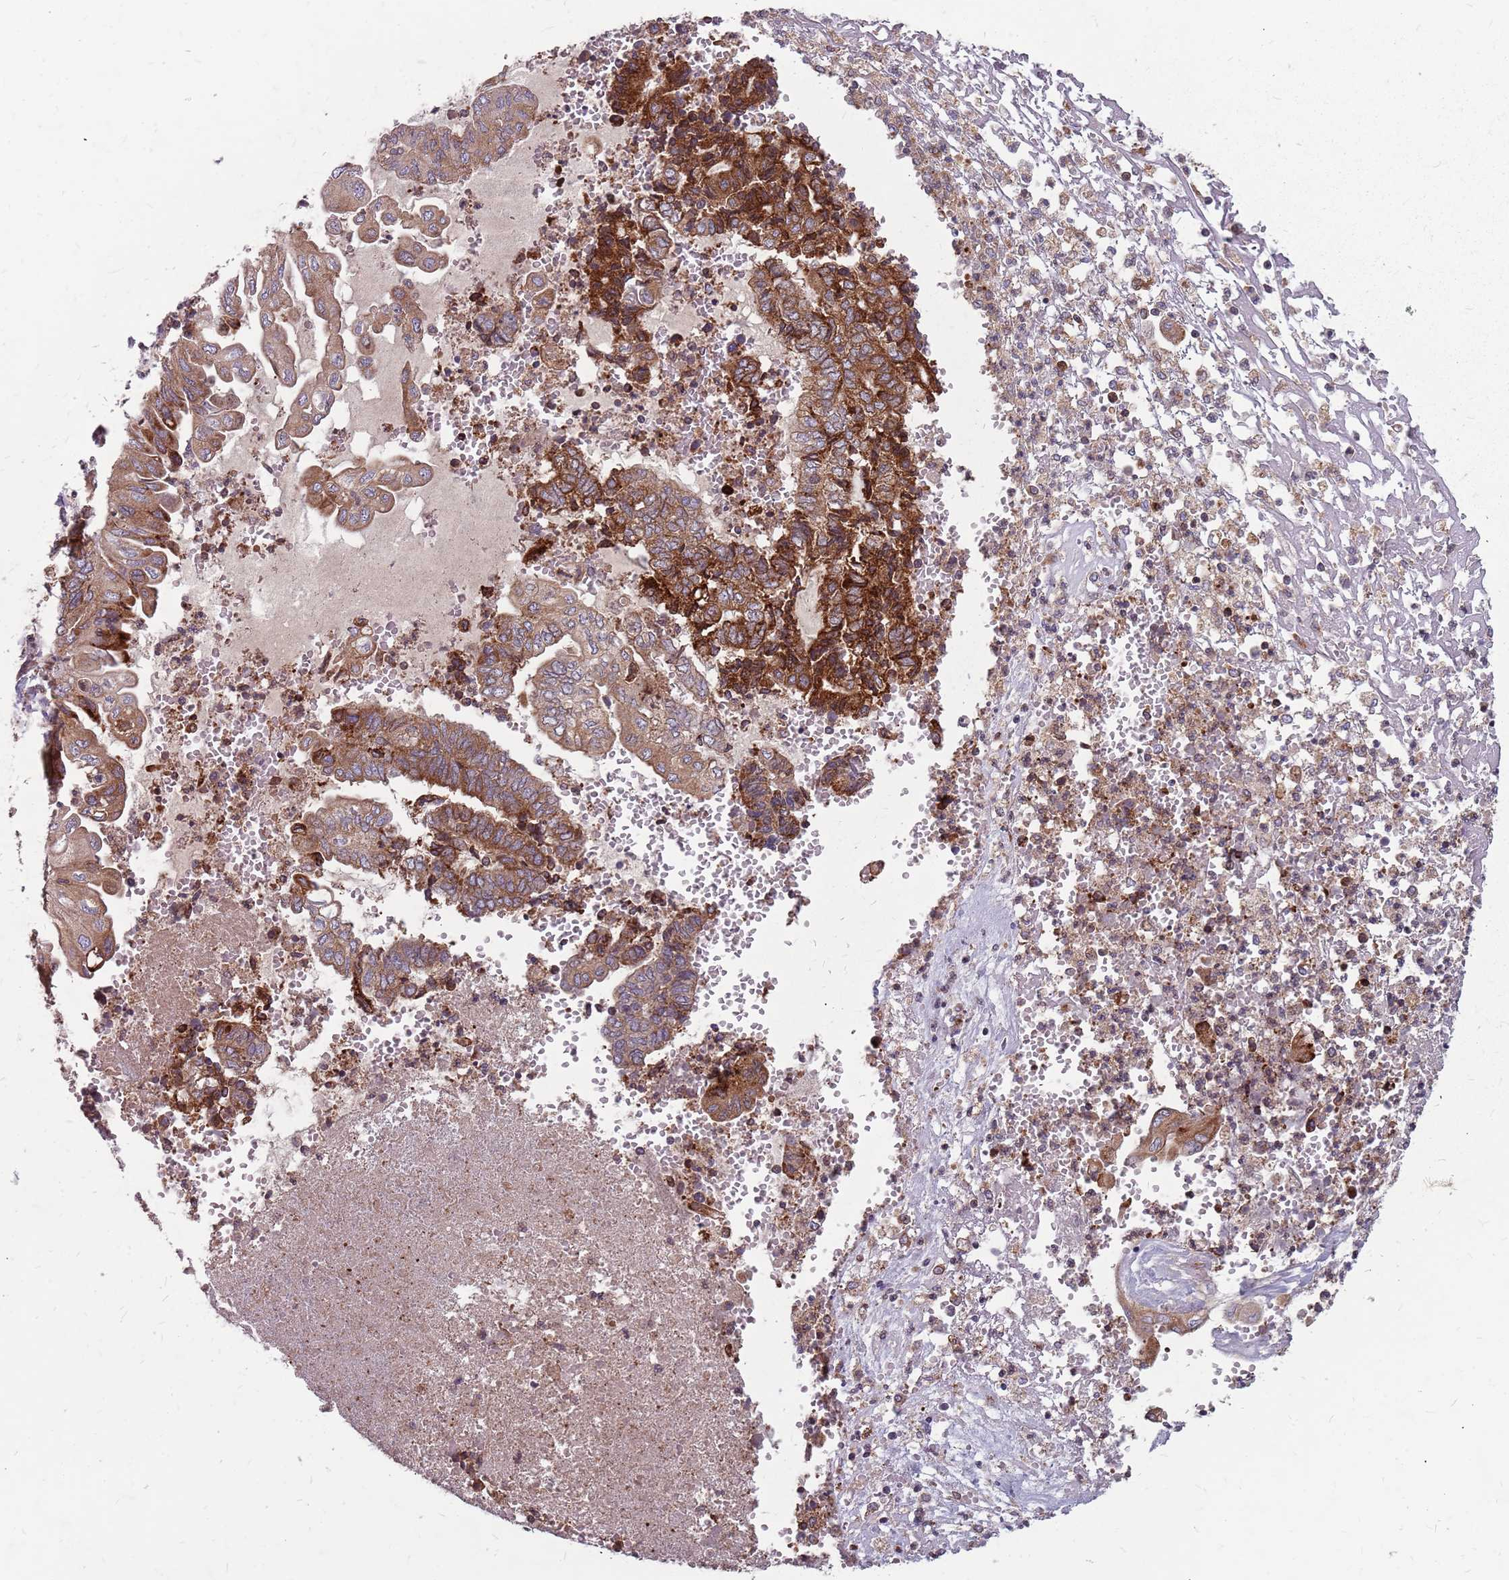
{"staining": {"intensity": "moderate", "quantity": ">75%", "location": "cytoplasmic/membranous"}, "tissue": "endometrial cancer", "cell_type": "Tumor cells", "image_type": "cancer", "snomed": [{"axis": "morphology", "description": "Adenocarcinoma, NOS"}, {"axis": "topography", "description": "Uterus"}, {"axis": "topography", "description": "Endometrium"}], "caption": "There is medium levels of moderate cytoplasmic/membranous staining in tumor cells of endometrial adenocarcinoma, as demonstrated by immunohistochemical staining (brown color).", "gene": "NME4", "patient": {"sex": "female", "age": 70}}